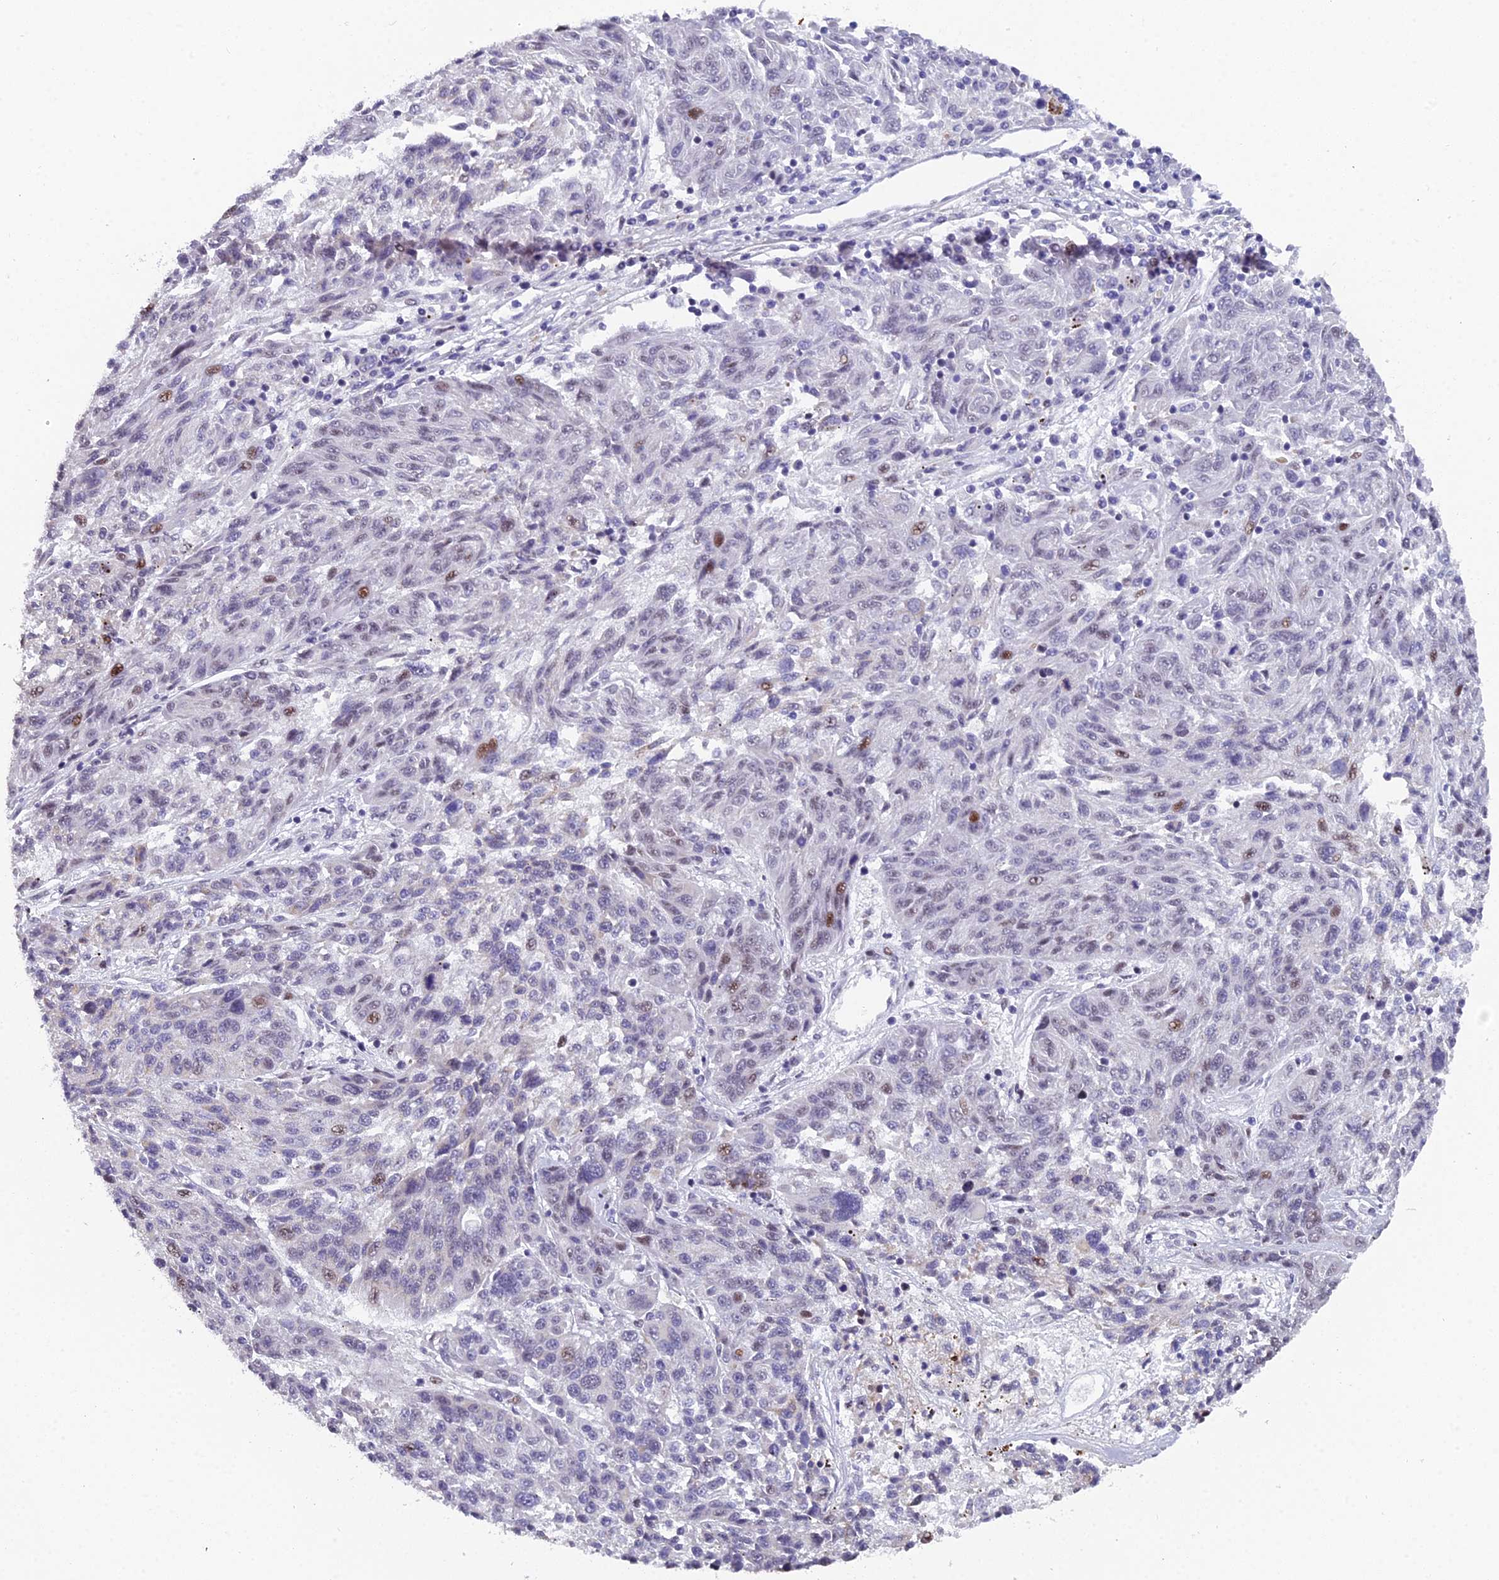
{"staining": {"intensity": "weak", "quantity": "<25%", "location": "nuclear"}, "tissue": "melanoma", "cell_type": "Tumor cells", "image_type": "cancer", "snomed": [{"axis": "morphology", "description": "Malignant melanoma, NOS"}, {"axis": "topography", "description": "Skin"}], "caption": "The histopathology image exhibits no significant expression in tumor cells of melanoma.", "gene": "XKR9", "patient": {"sex": "male", "age": 53}}